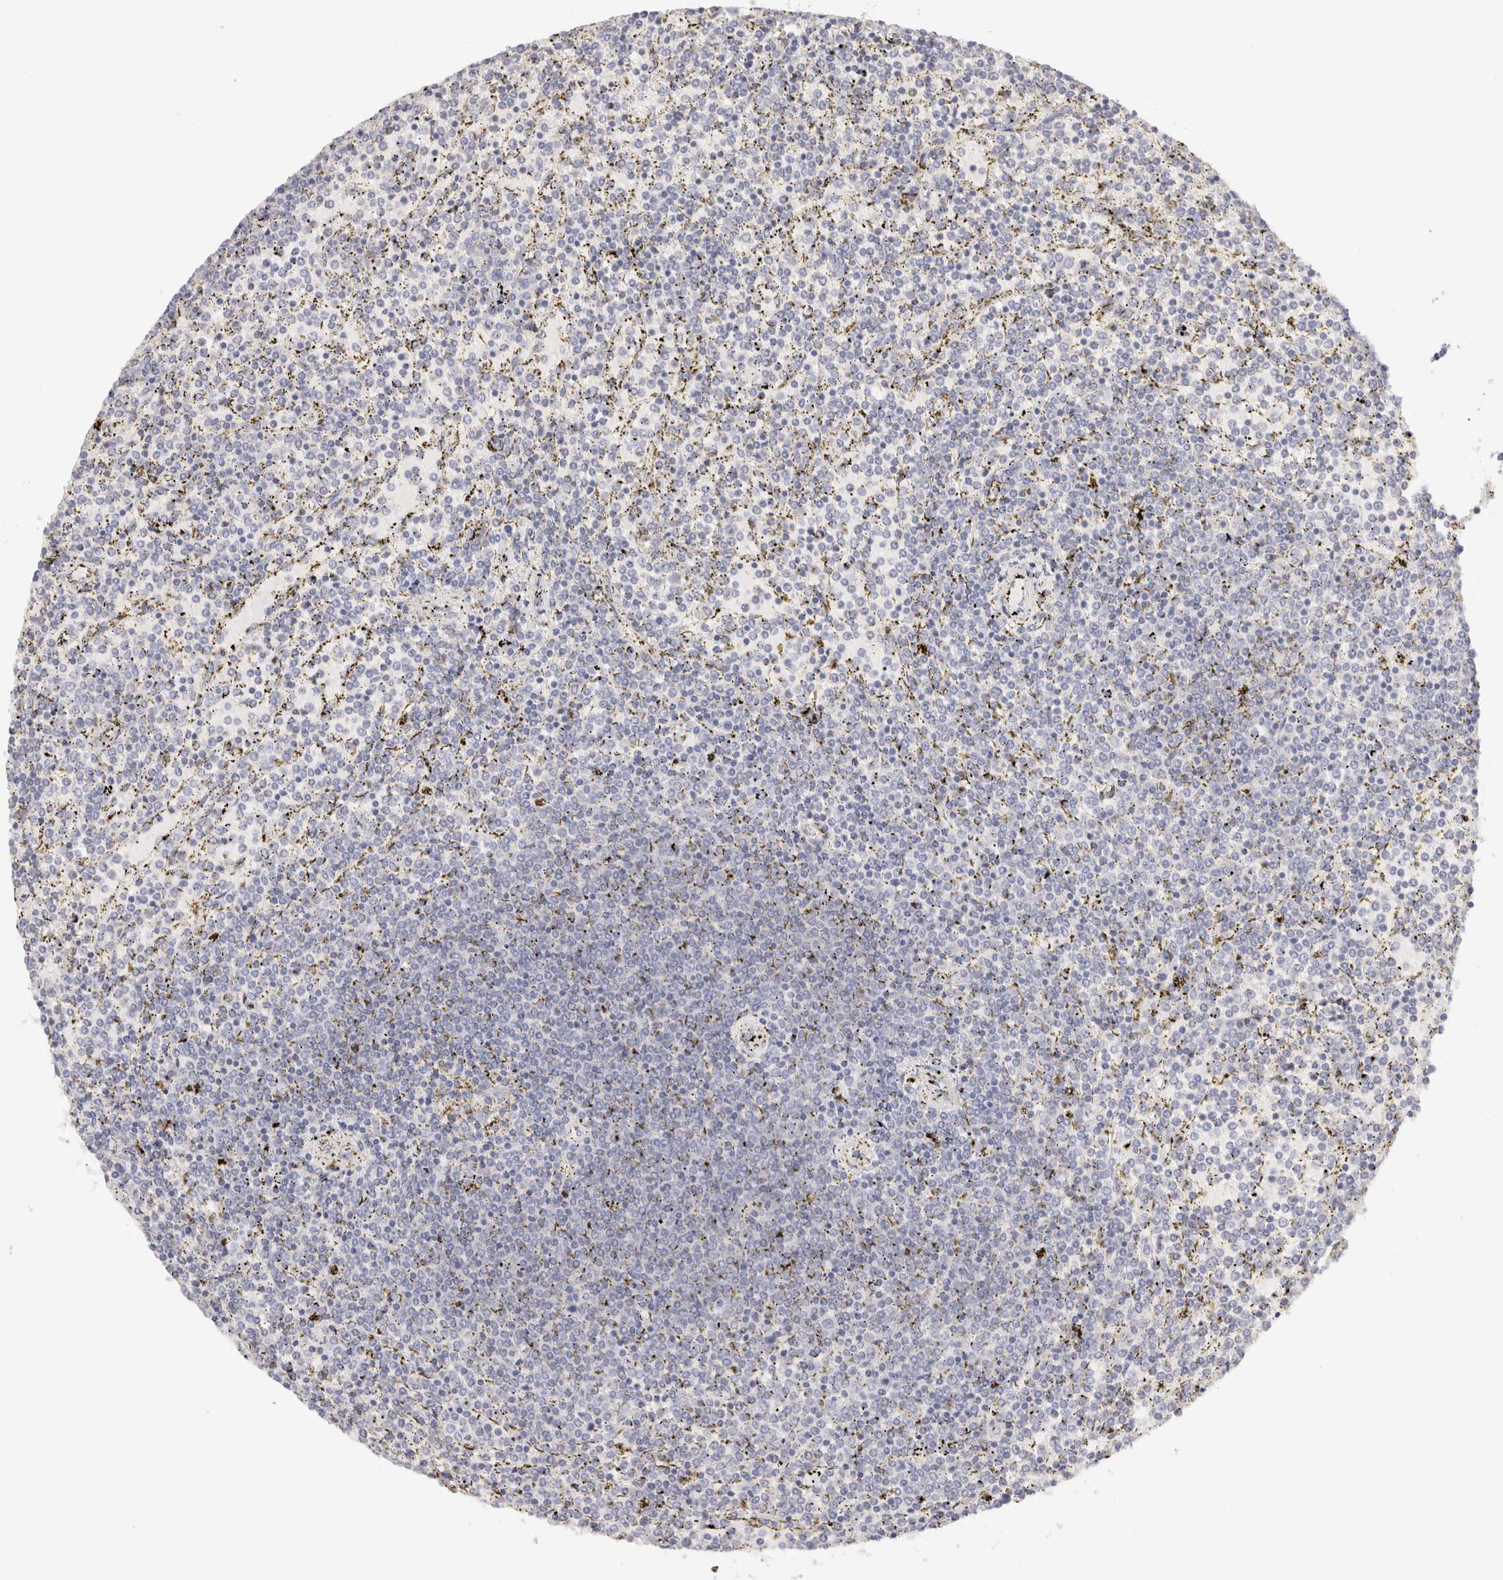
{"staining": {"intensity": "negative", "quantity": "none", "location": "none"}, "tissue": "lymphoma", "cell_type": "Tumor cells", "image_type": "cancer", "snomed": [{"axis": "morphology", "description": "Malignant lymphoma, non-Hodgkin's type, Low grade"}, {"axis": "topography", "description": "Spleen"}], "caption": "Immunohistochemistry histopathology image of lymphoma stained for a protein (brown), which displays no expression in tumor cells.", "gene": "SCGB2A2", "patient": {"sex": "female", "age": 77}}